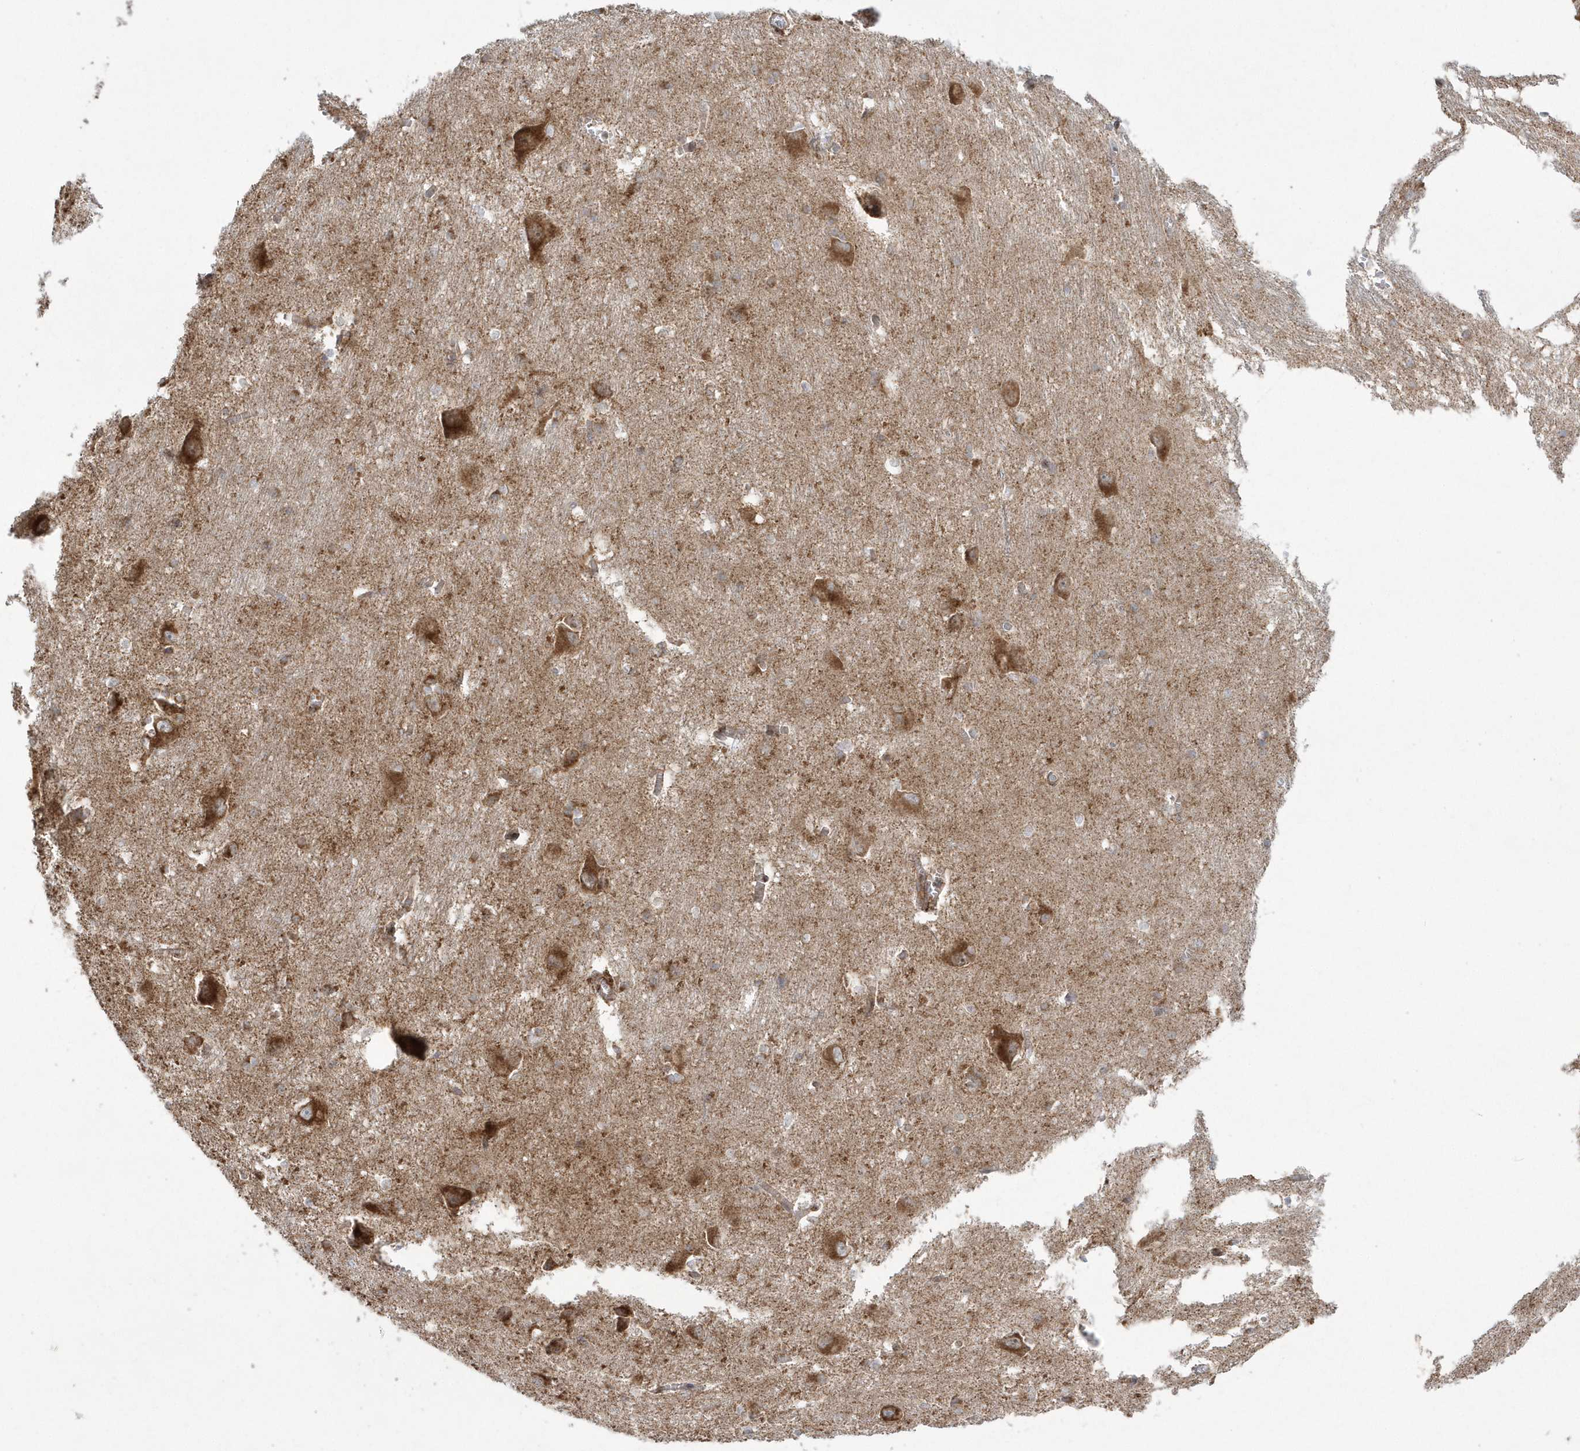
{"staining": {"intensity": "moderate", "quantity": "25%-75%", "location": "cytoplasmic/membranous"}, "tissue": "caudate", "cell_type": "Glial cells", "image_type": "normal", "snomed": [{"axis": "morphology", "description": "Normal tissue, NOS"}, {"axis": "topography", "description": "Lateral ventricle wall"}], "caption": "Protein staining of benign caudate shows moderate cytoplasmic/membranous expression in about 25%-75% of glial cells.", "gene": "SH3BP2", "patient": {"sex": "male", "age": 37}}